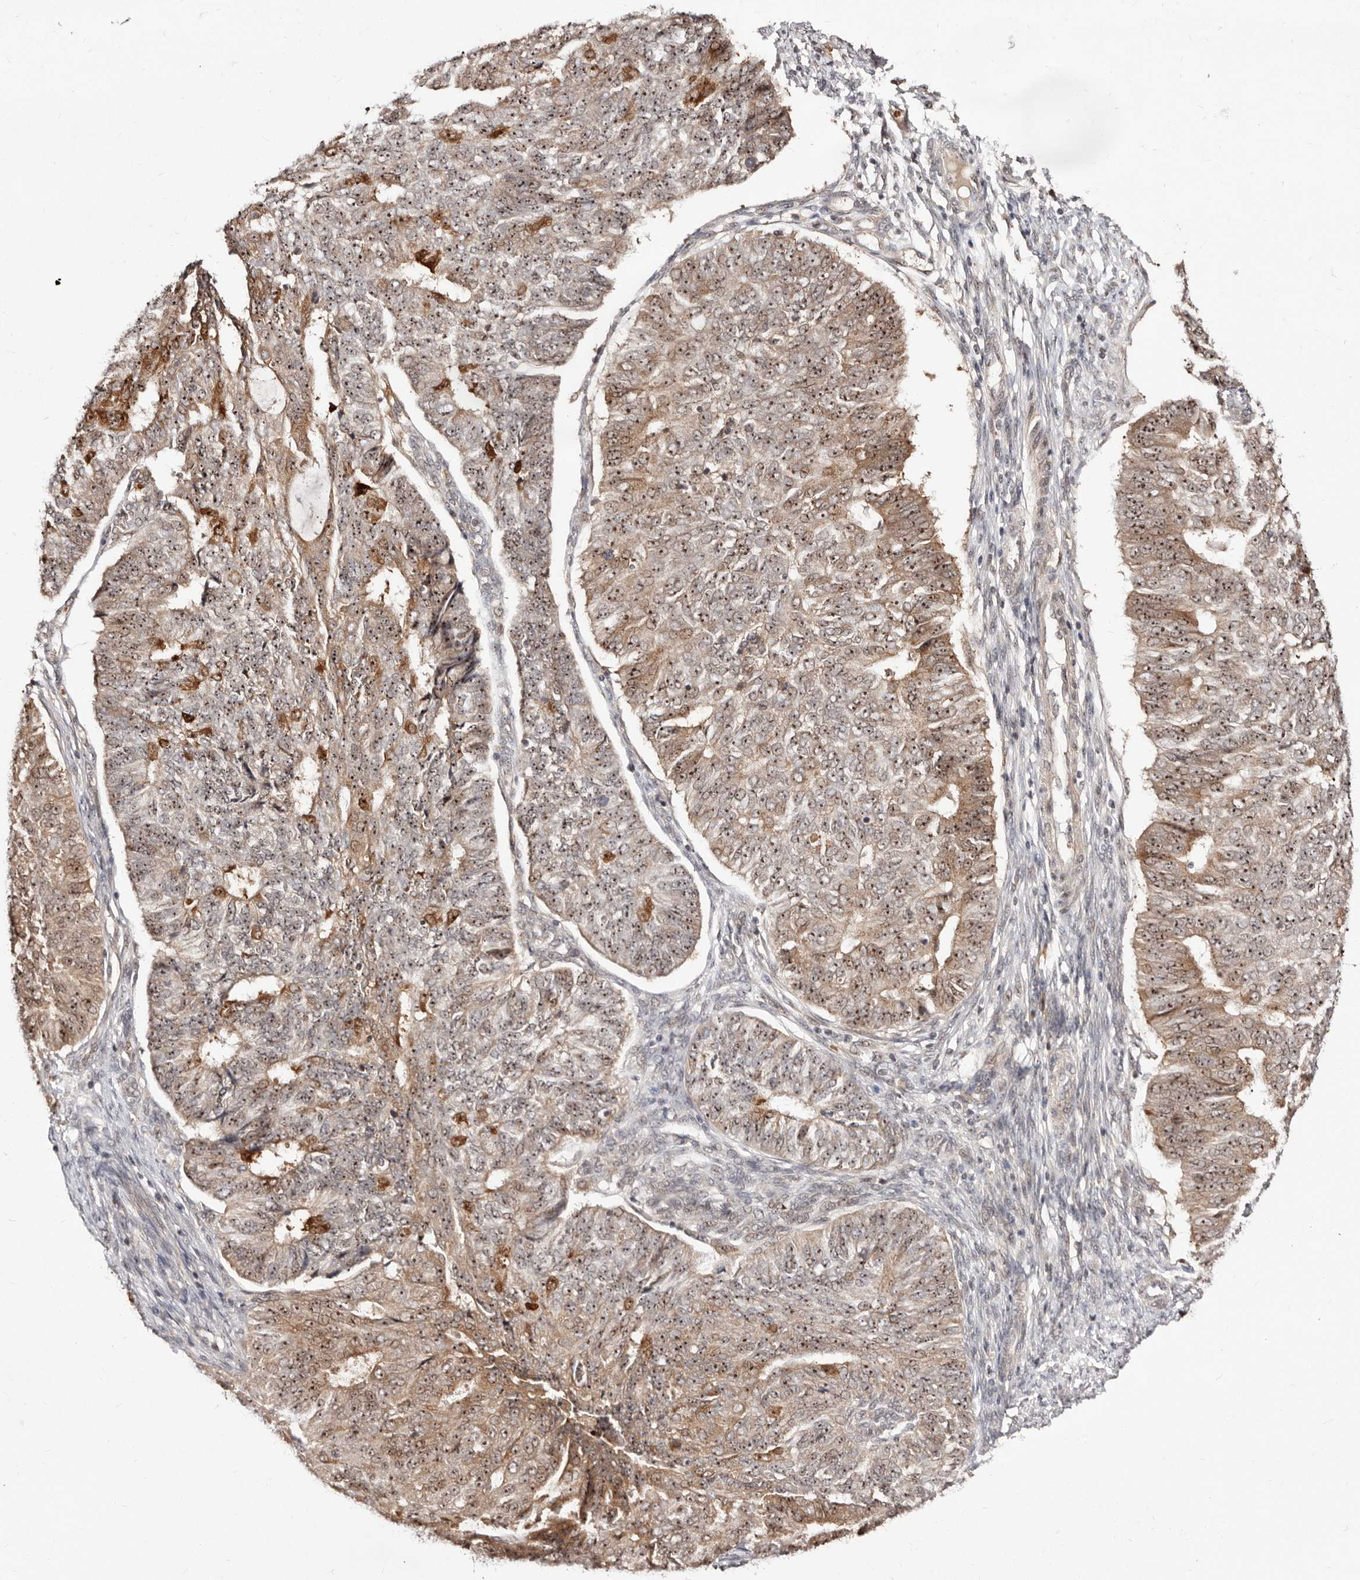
{"staining": {"intensity": "moderate", "quantity": ">75%", "location": "cytoplasmic/membranous,nuclear"}, "tissue": "endometrial cancer", "cell_type": "Tumor cells", "image_type": "cancer", "snomed": [{"axis": "morphology", "description": "Adenocarcinoma, NOS"}, {"axis": "topography", "description": "Endometrium"}], "caption": "A brown stain shows moderate cytoplasmic/membranous and nuclear positivity of a protein in human adenocarcinoma (endometrial) tumor cells.", "gene": "APOL6", "patient": {"sex": "female", "age": 32}}